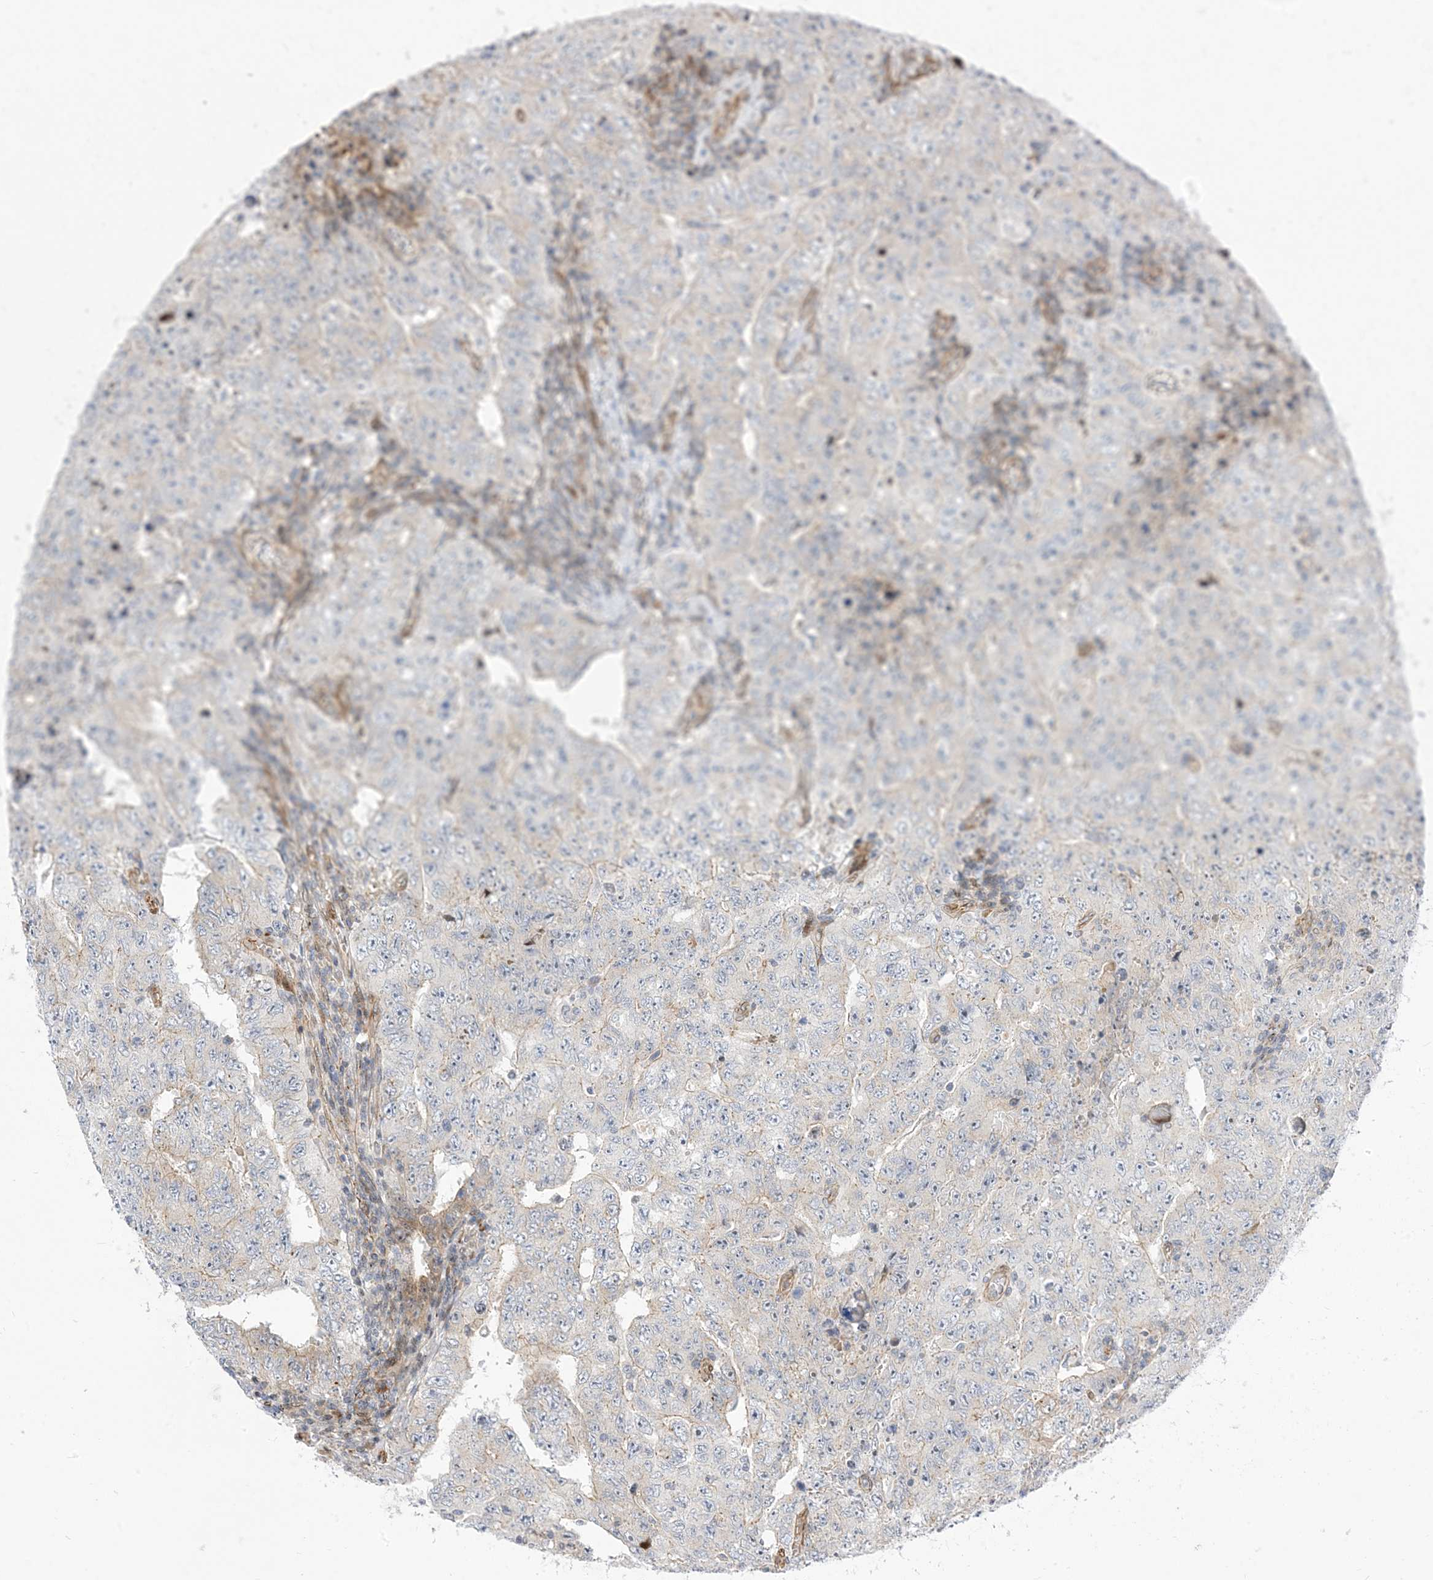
{"staining": {"intensity": "weak", "quantity": "<25%", "location": "cytoplasmic/membranous"}, "tissue": "testis cancer", "cell_type": "Tumor cells", "image_type": "cancer", "snomed": [{"axis": "morphology", "description": "Carcinoma, Embryonal, NOS"}, {"axis": "topography", "description": "Testis"}], "caption": "Tumor cells show no significant expression in embryonal carcinoma (testis). (IHC, brightfield microscopy, high magnification).", "gene": "TYSND1", "patient": {"sex": "male", "age": 26}}